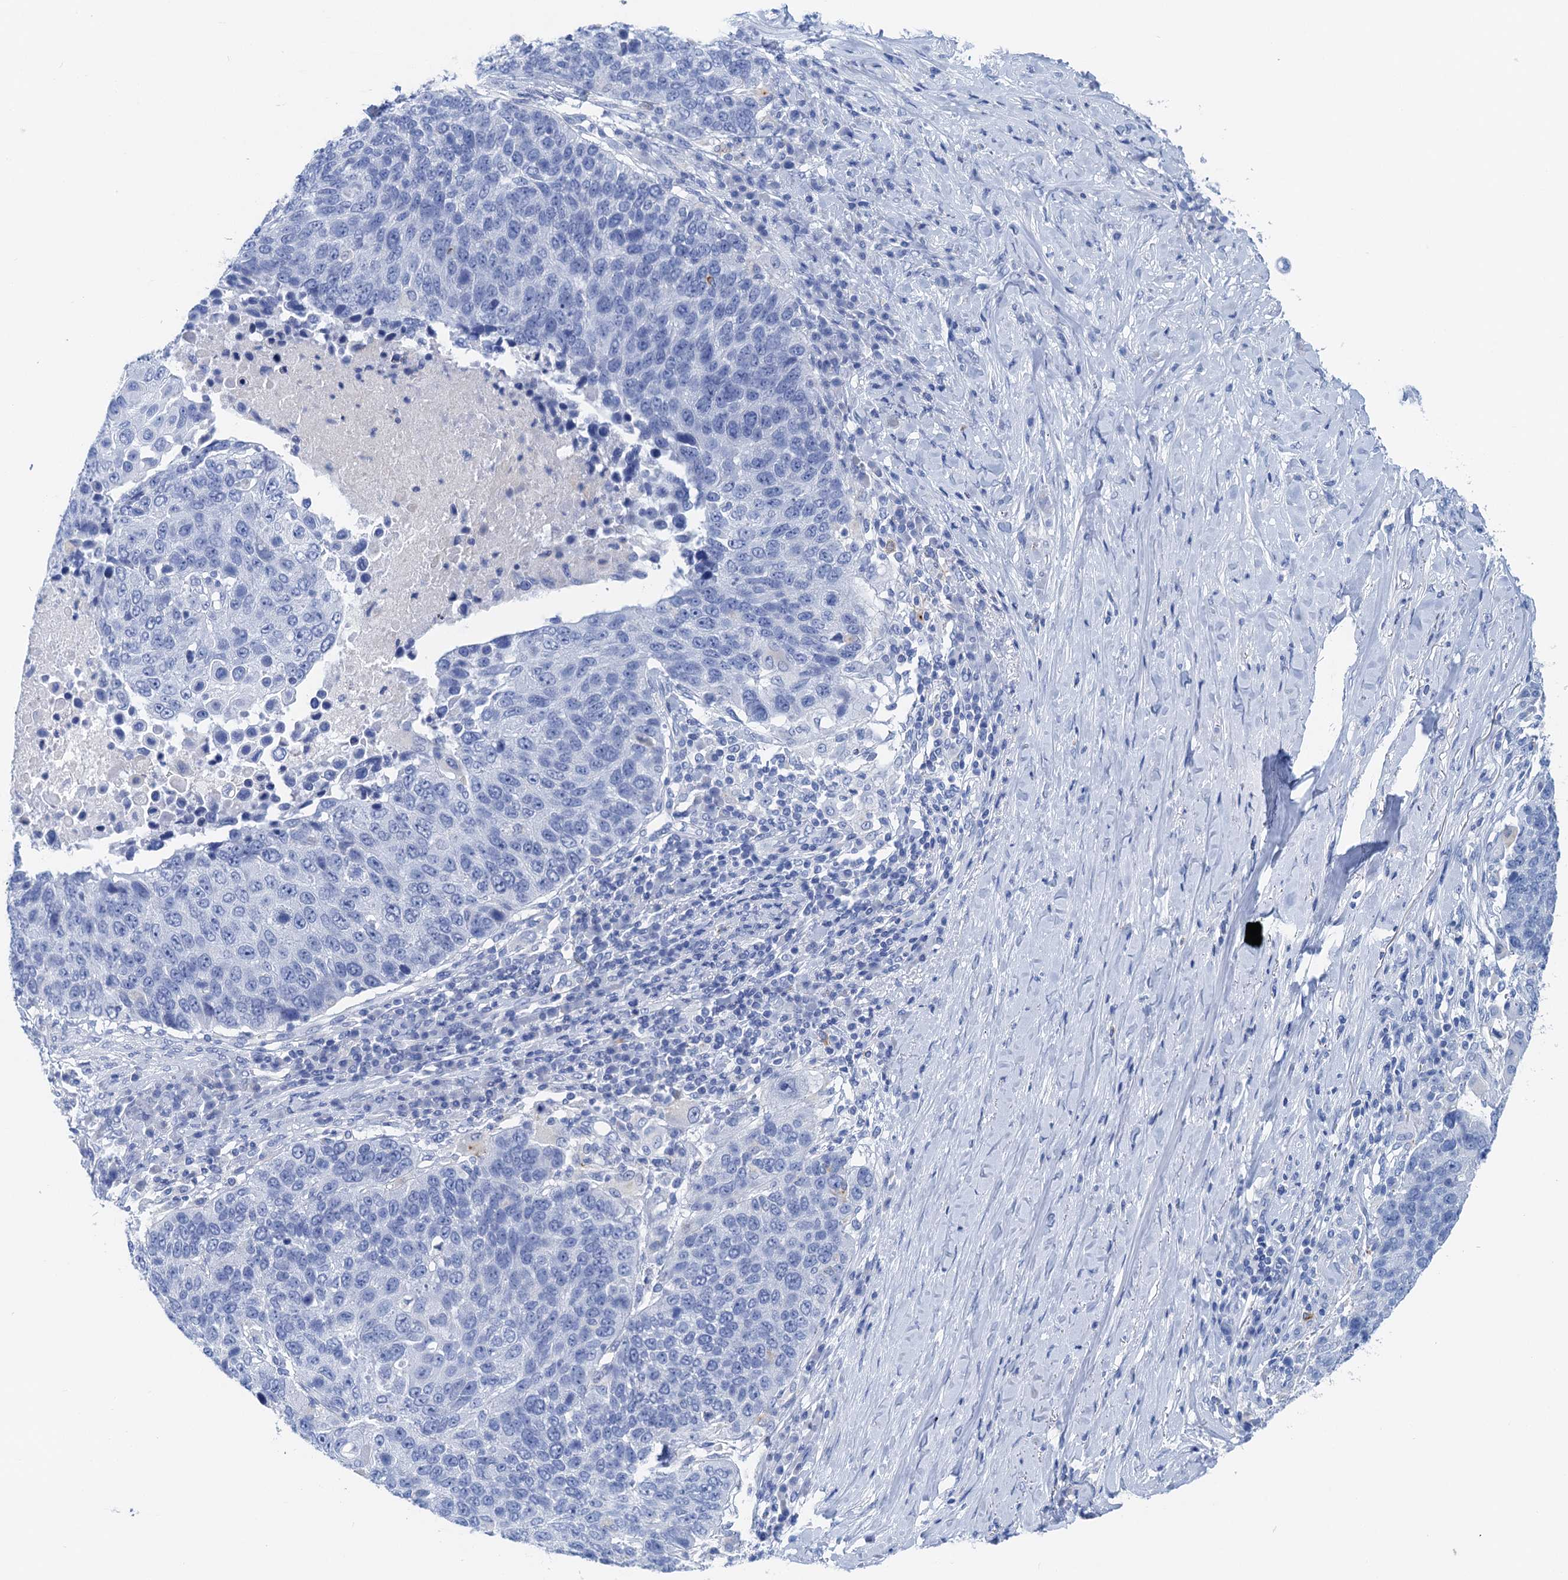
{"staining": {"intensity": "negative", "quantity": "none", "location": "none"}, "tissue": "lung cancer", "cell_type": "Tumor cells", "image_type": "cancer", "snomed": [{"axis": "morphology", "description": "Normal tissue, NOS"}, {"axis": "morphology", "description": "Squamous cell carcinoma, NOS"}, {"axis": "topography", "description": "Lymph node"}, {"axis": "topography", "description": "Lung"}], "caption": "This is an immunohistochemistry (IHC) micrograph of human lung cancer. There is no expression in tumor cells.", "gene": "NLRP10", "patient": {"sex": "male", "age": 66}}